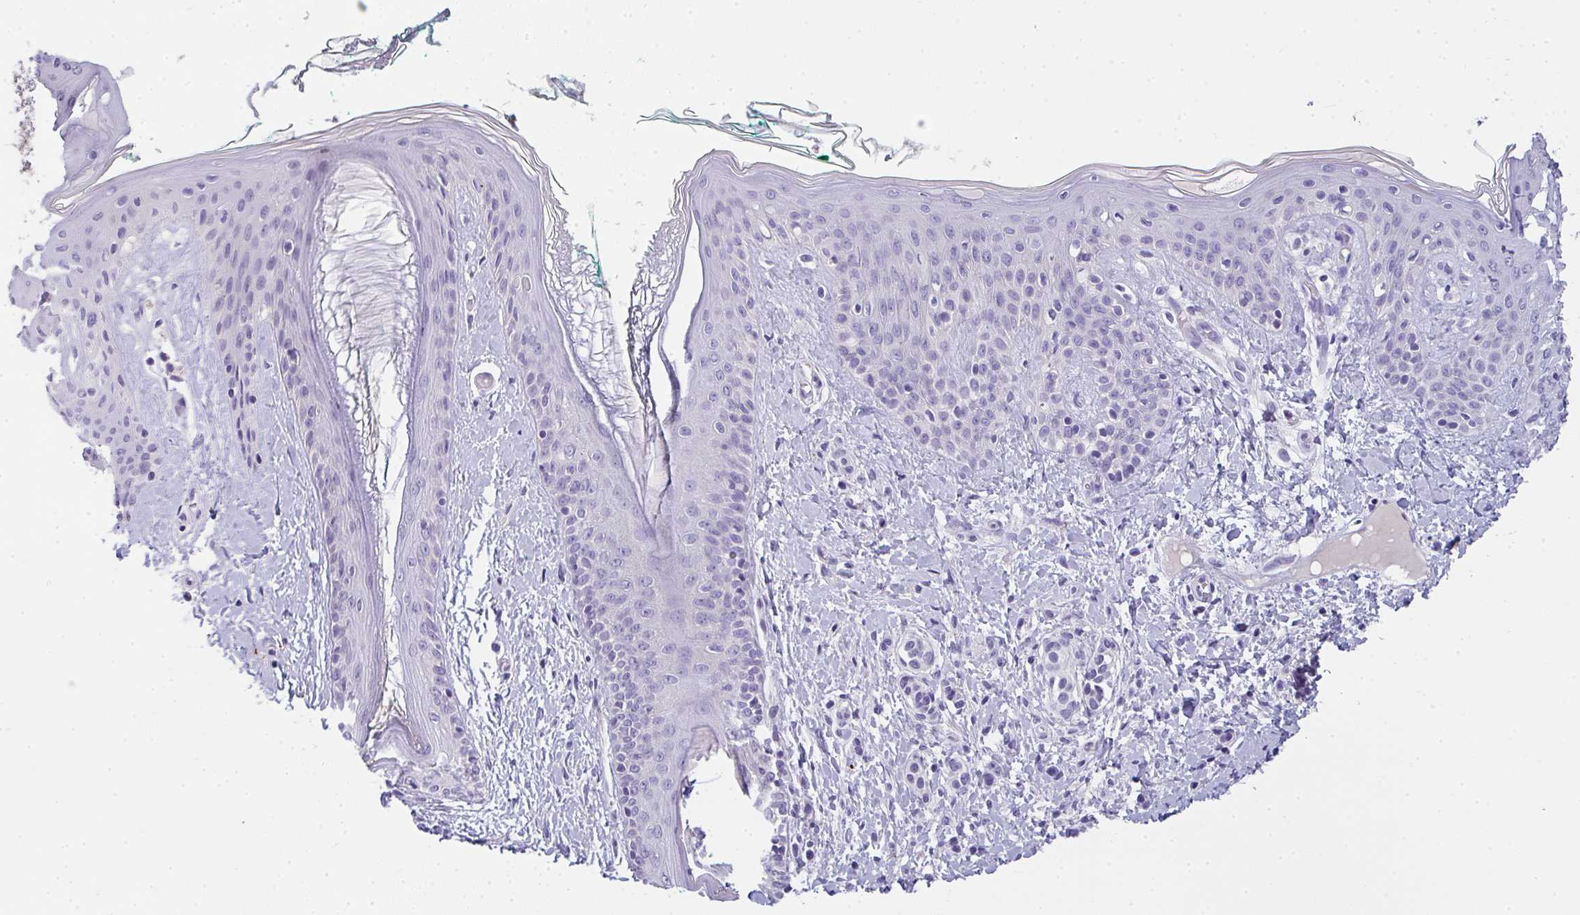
{"staining": {"intensity": "negative", "quantity": "none", "location": "none"}, "tissue": "skin", "cell_type": "Fibroblasts", "image_type": "normal", "snomed": [{"axis": "morphology", "description": "Normal tissue, NOS"}, {"axis": "topography", "description": "Skin"}], "caption": "Immunohistochemistry (IHC) micrograph of unremarkable human skin stained for a protein (brown), which exhibits no expression in fibroblasts.", "gene": "COX7B", "patient": {"sex": "male", "age": 16}}